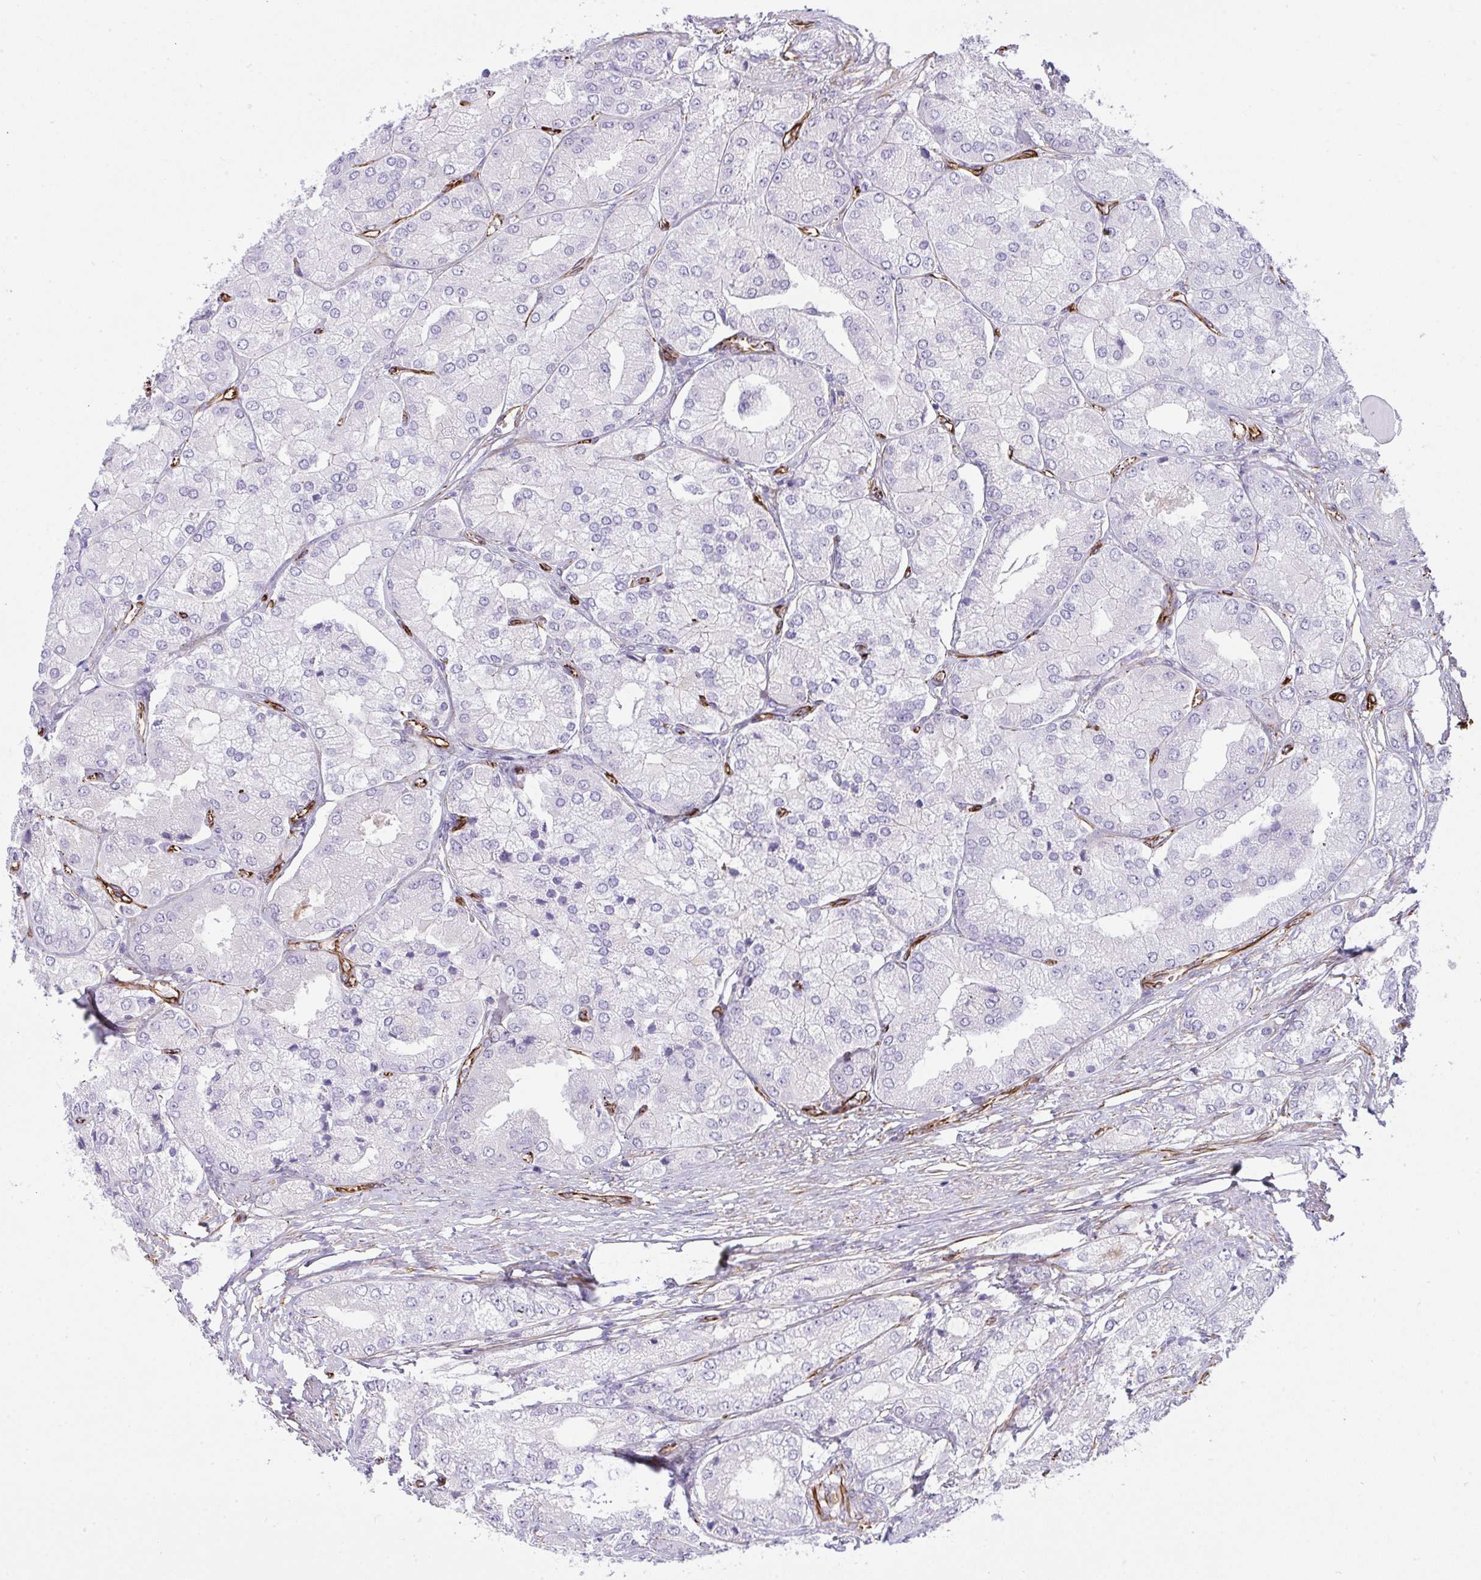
{"staining": {"intensity": "negative", "quantity": "none", "location": "none"}, "tissue": "prostate cancer", "cell_type": "Tumor cells", "image_type": "cancer", "snomed": [{"axis": "morphology", "description": "Adenocarcinoma, High grade"}, {"axis": "topography", "description": "Prostate"}], "caption": "This is an immunohistochemistry image of human prostate cancer. There is no staining in tumor cells.", "gene": "SLC35B1", "patient": {"sex": "male", "age": 61}}